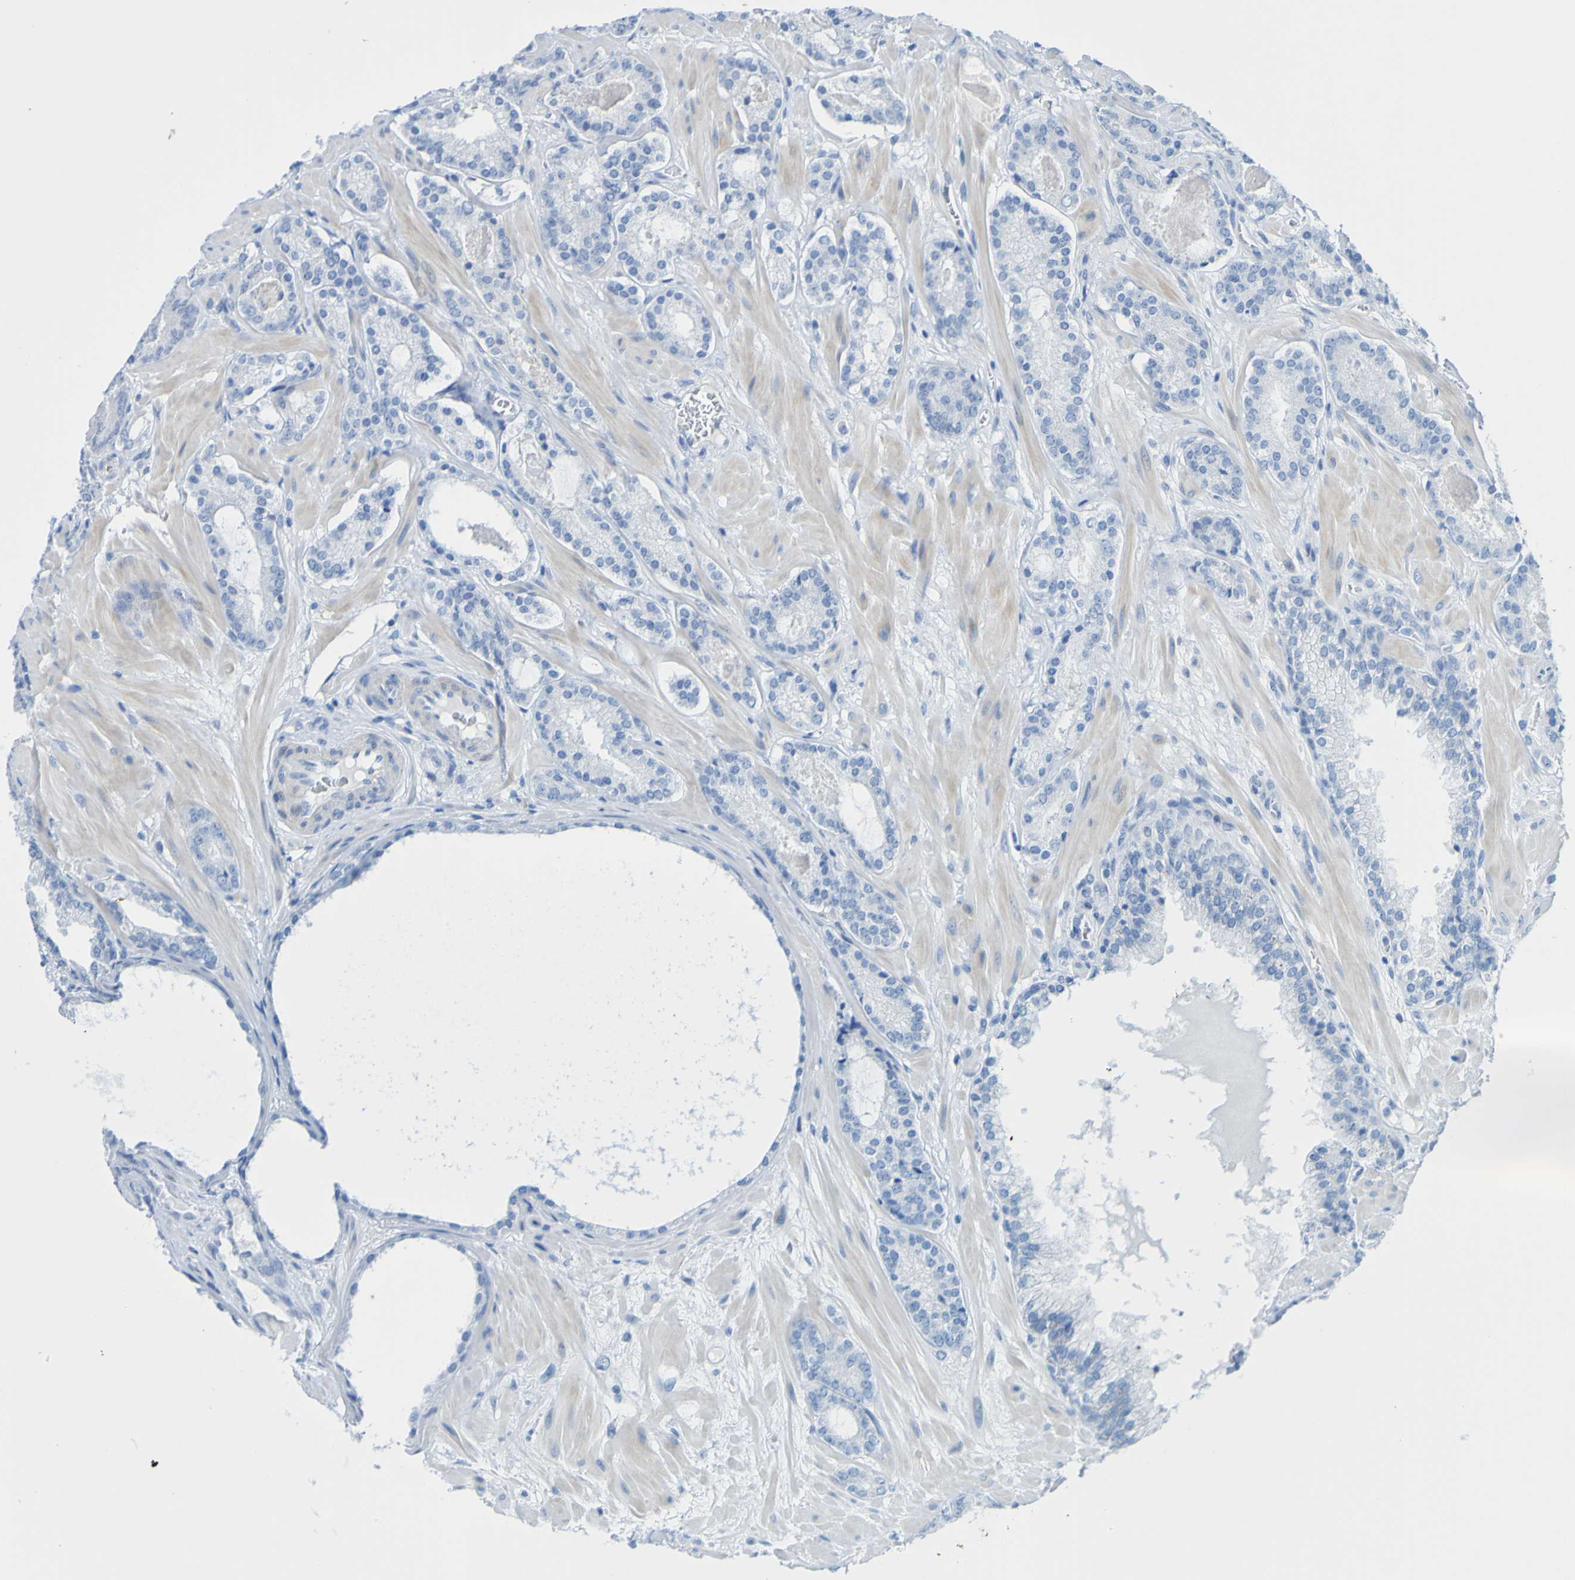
{"staining": {"intensity": "negative", "quantity": "none", "location": "none"}, "tissue": "prostate cancer", "cell_type": "Tumor cells", "image_type": "cancer", "snomed": [{"axis": "morphology", "description": "Adenocarcinoma, Low grade"}, {"axis": "topography", "description": "Prostate"}], "caption": "Tumor cells are negative for brown protein staining in low-grade adenocarcinoma (prostate). (DAB immunohistochemistry (IHC), high magnification).", "gene": "ACMSD", "patient": {"sex": "male", "age": 63}}